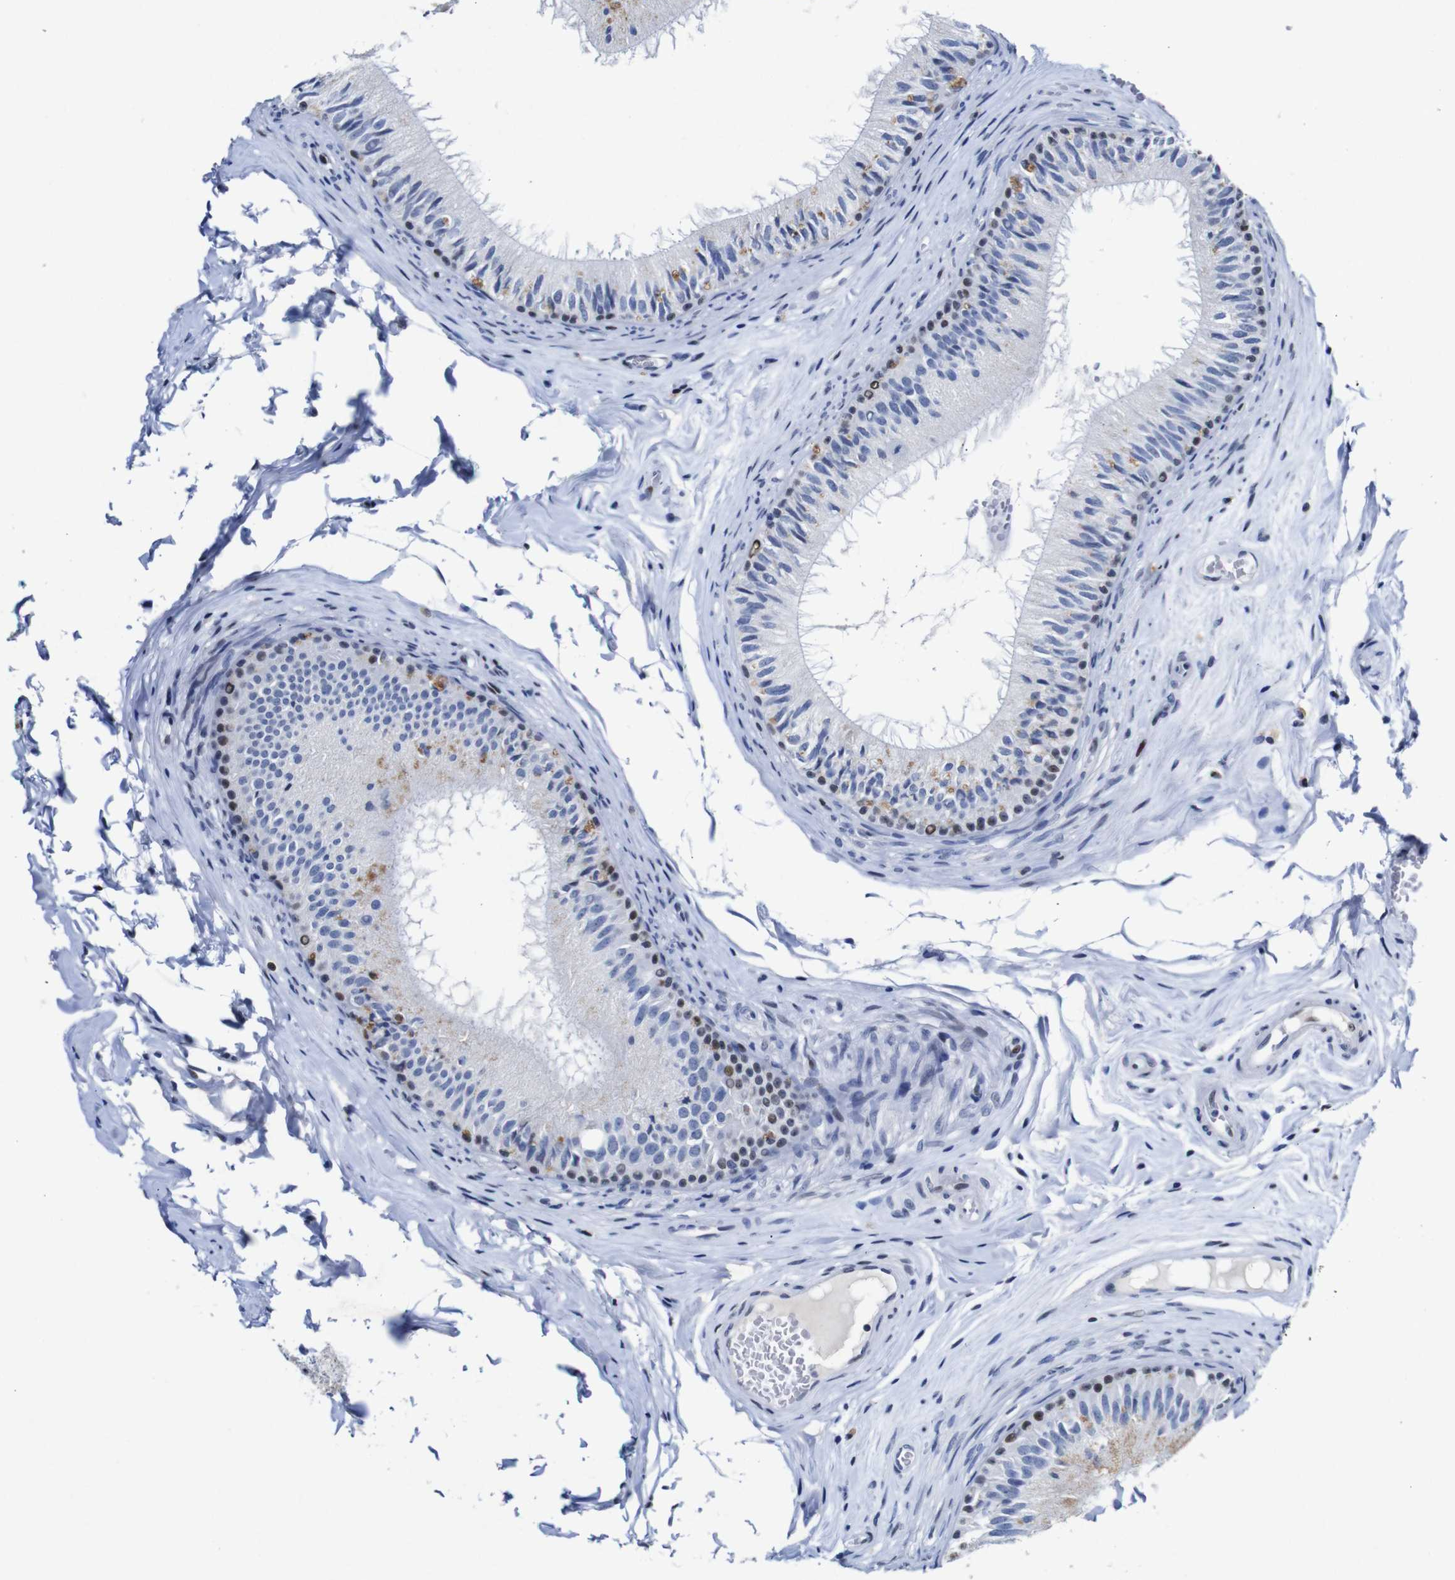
{"staining": {"intensity": "moderate", "quantity": "<25%", "location": "nuclear"}, "tissue": "epididymis", "cell_type": "Glandular cells", "image_type": "normal", "snomed": [{"axis": "morphology", "description": "Normal tissue, NOS"}, {"axis": "topography", "description": "Testis"}, {"axis": "topography", "description": "Epididymis"}], "caption": "The photomicrograph exhibits staining of benign epididymis, revealing moderate nuclear protein positivity (brown color) within glandular cells. (DAB (3,3'-diaminobenzidine) = brown stain, brightfield microscopy at high magnification).", "gene": "FOSL2", "patient": {"sex": "male", "age": 36}}